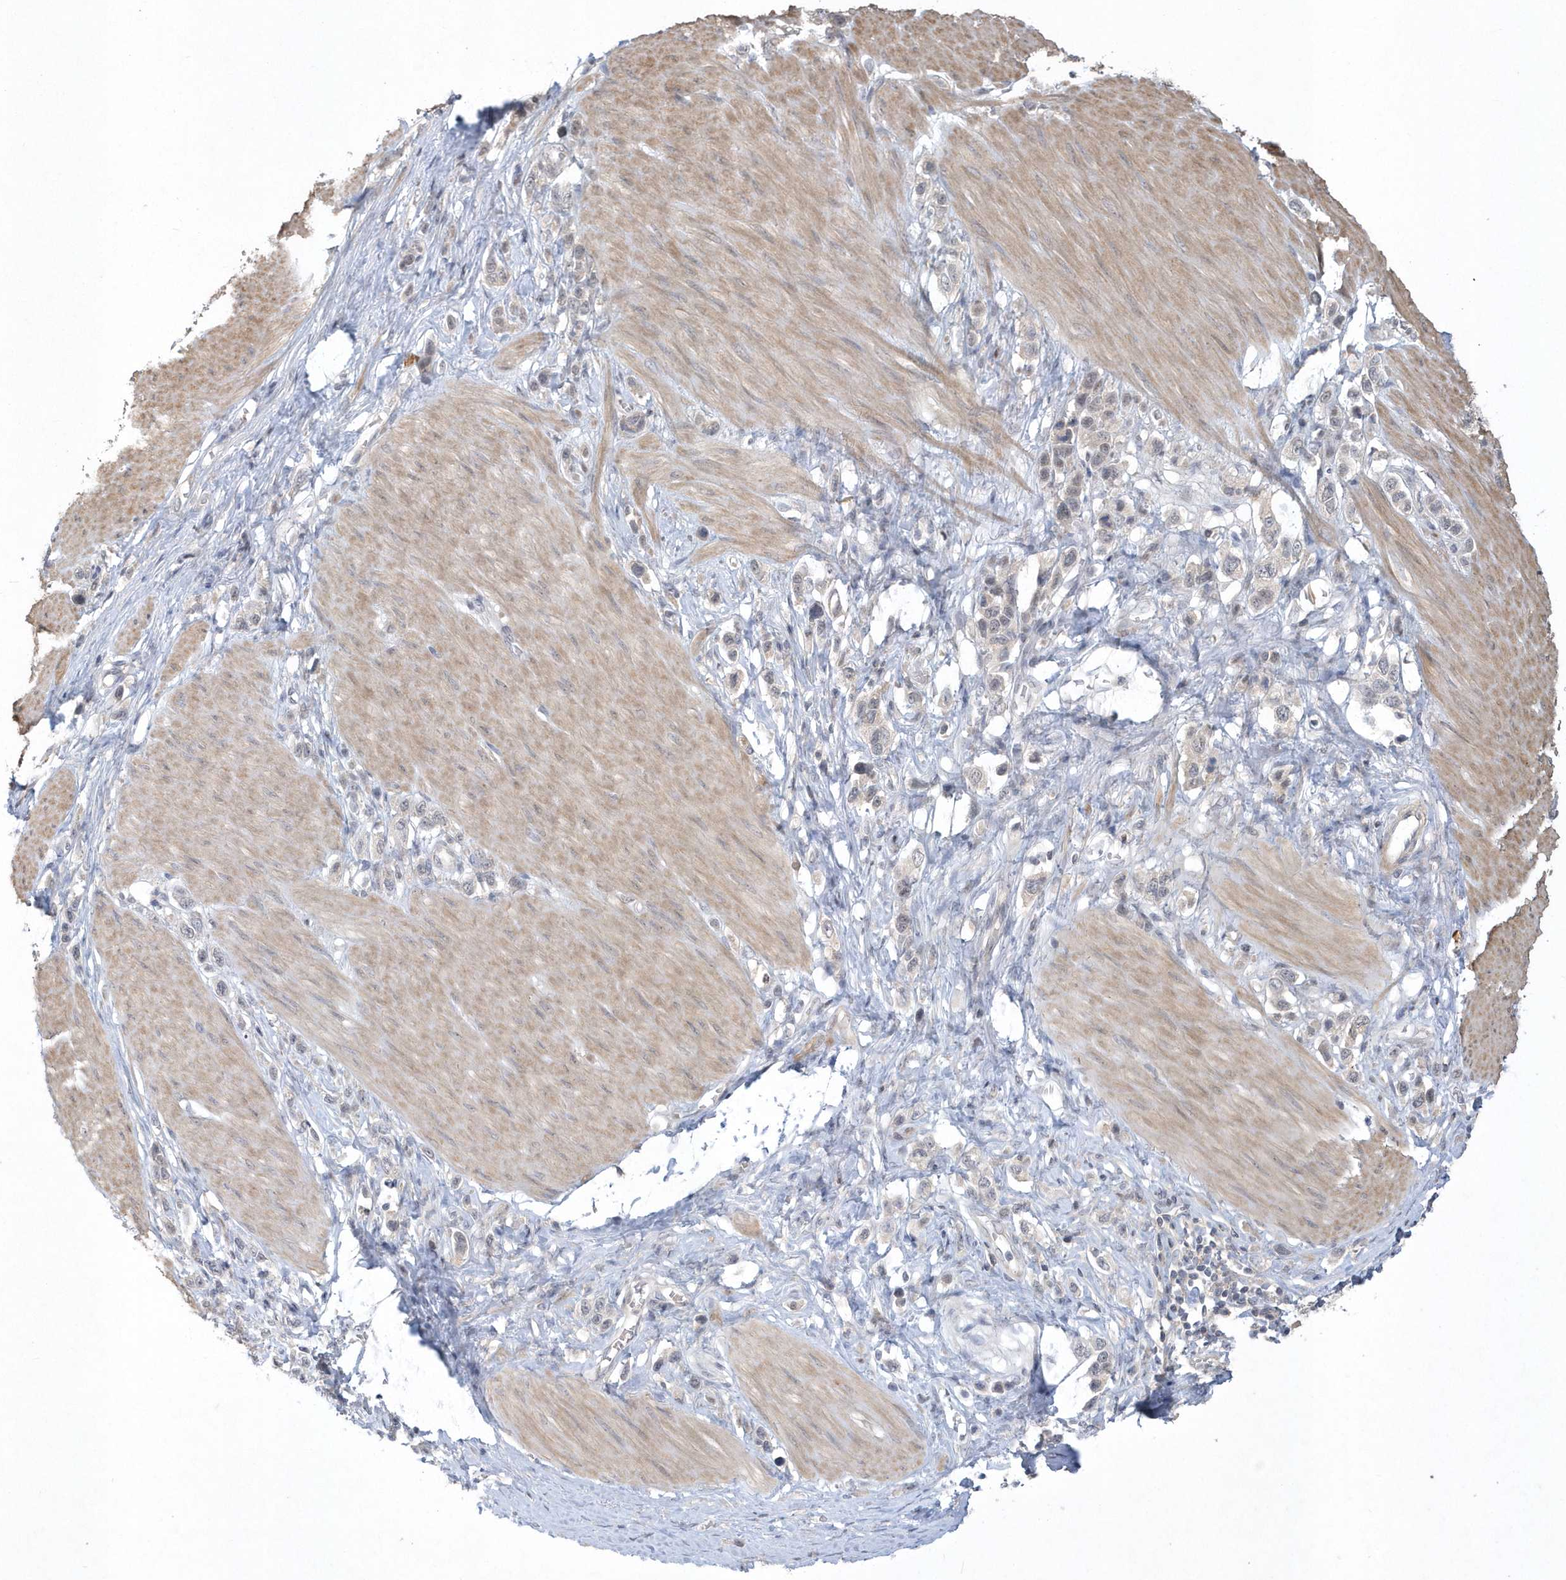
{"staining": {"intensity": "weak", "quantity": "<25%", "location": "cytoplasmic/membranous,nuclear"}, "tissue": "stomach cancer", "cell_type": "Tumor cells", "image_type": "cancer", "snomed": [{"axis": "morphology", "description": "Adenocarcinoma, NOS"}, {"axis": "topography", "description": "Stomach"}], "caption": "Tumor cells are negative for brown protein staining in stomach cancer. (DAB immunohistochemistry (IHC), high magnification).", "gene": "TSPEAR", "patient": {"sex": "female", "age": 65}}